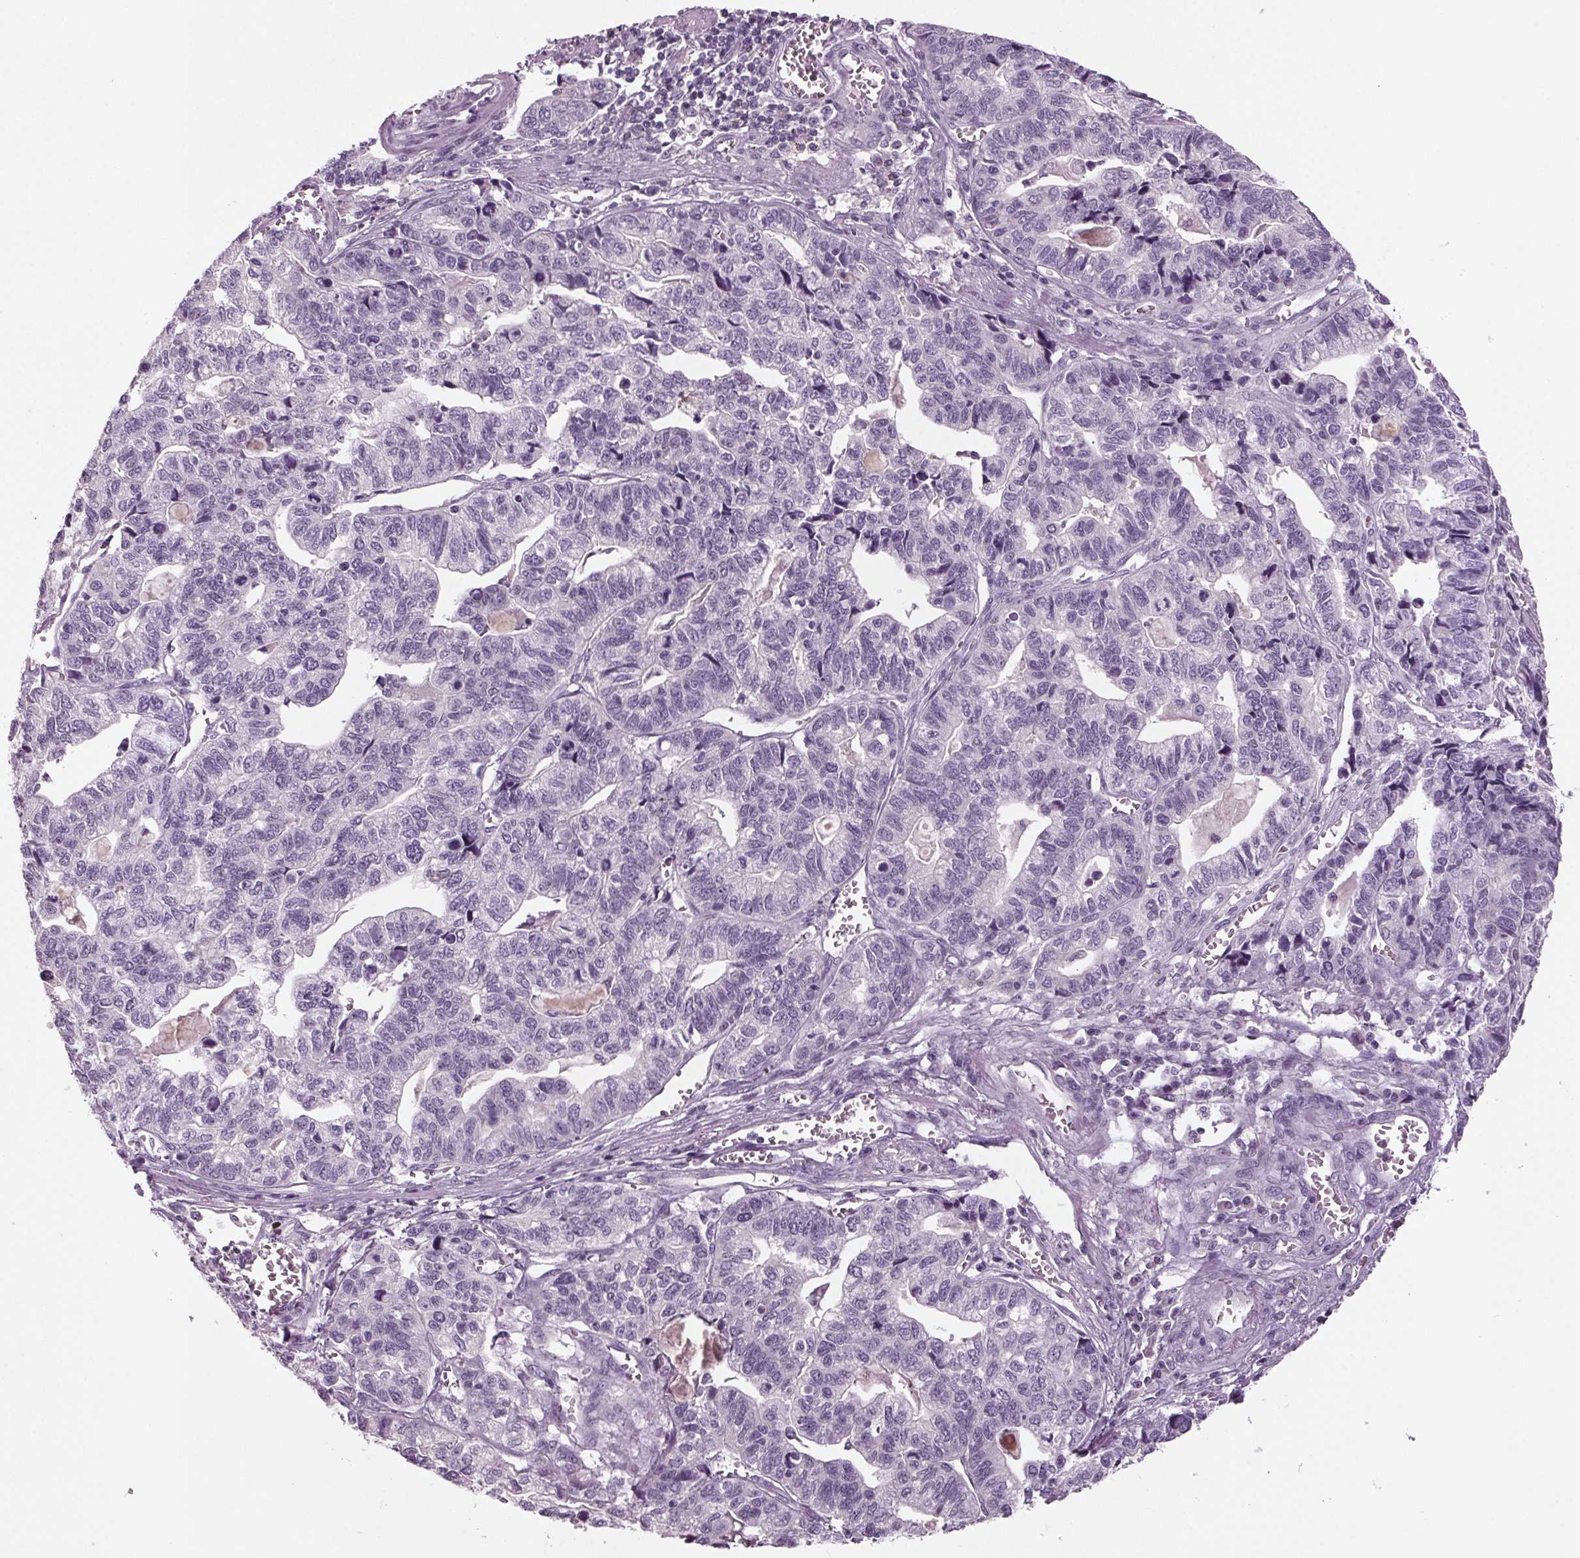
{"staining": {"intensity": "negative", "quantity": "none", "location": "none"}, "tissue": "stomach cancer", "cell_type": "Tumor cells", "image_type": "cancer", "snomed": [{"axis": "morphology", "description": "Adenocarcinoma, NOS"}, {"axis": "topography", "description": "Stomach, upper"}], "caption": "Protein analysis of stomach adenocarcinoma reveals no significant positivity in tumor cells.", "gene": "BHLHE22", "patient": {"sex": "female", "age": 67}}